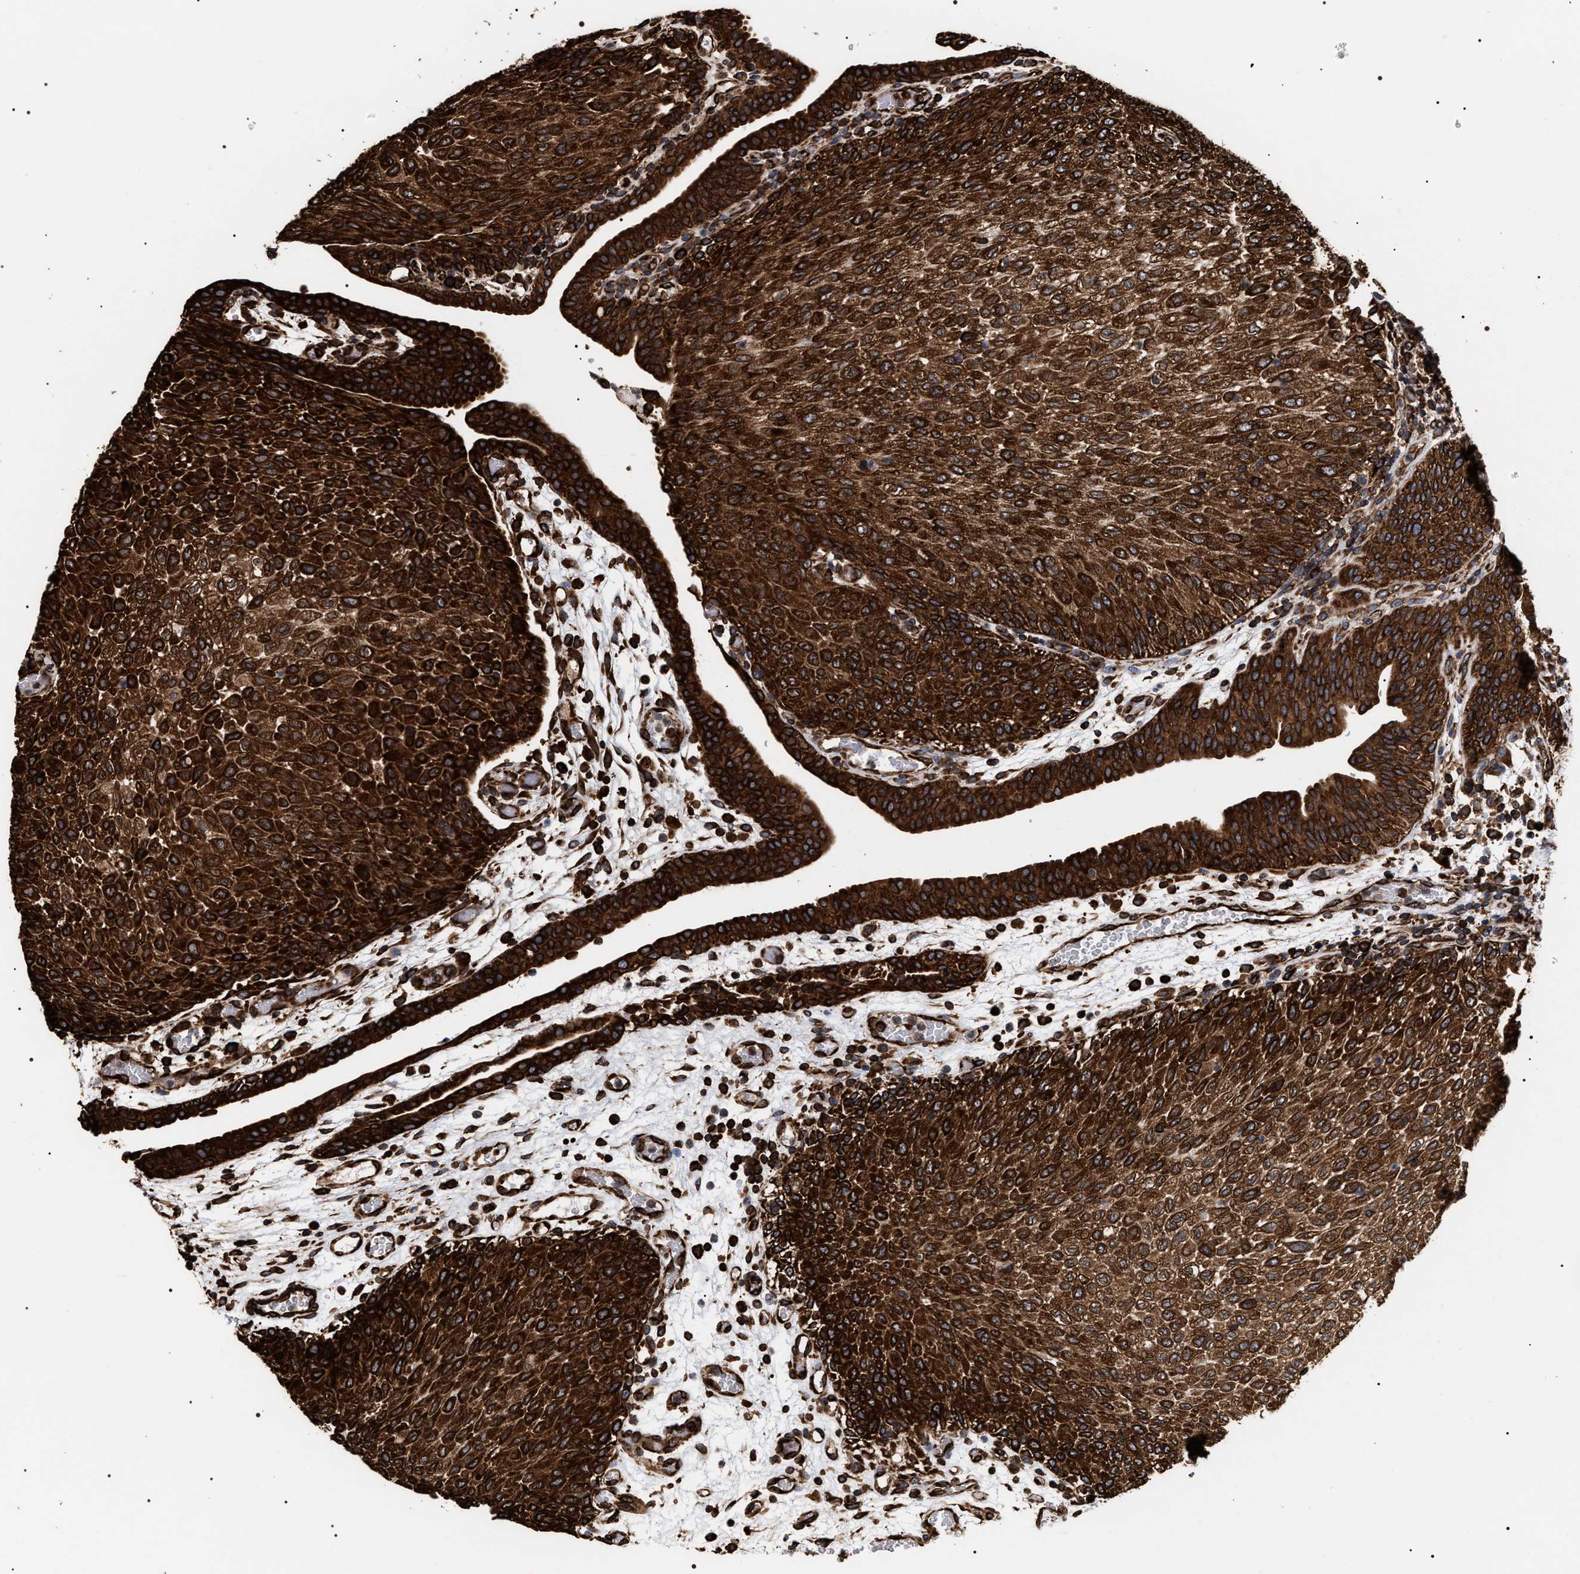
{"staining": {"intensity": "strong", "quantity": ">75%", "location": "cytoplasmic/membranous"}, "tissue": "urothelial cancer", "cell_type": "Tumor cells", "image_type": "cancer", "snomed": [{"axis": "morphology", "description": "Urothelial carcinoma, Low grade"}, {"axis": "morphology", "description": "Urothelial carcinoma, High grade"}, {"axis": "topography", "description": "Urinary bladder"}], "caption": "Urothelial carcinoma (low-grade) was stained to show a protein in brown. There is high levels of strong cytoplasmic/membranous staining in about >75% of tumor cells. Nuclei are stained in blue.", "gene": "SERBP1", "patient": {"sex": "male", "age": 35}}